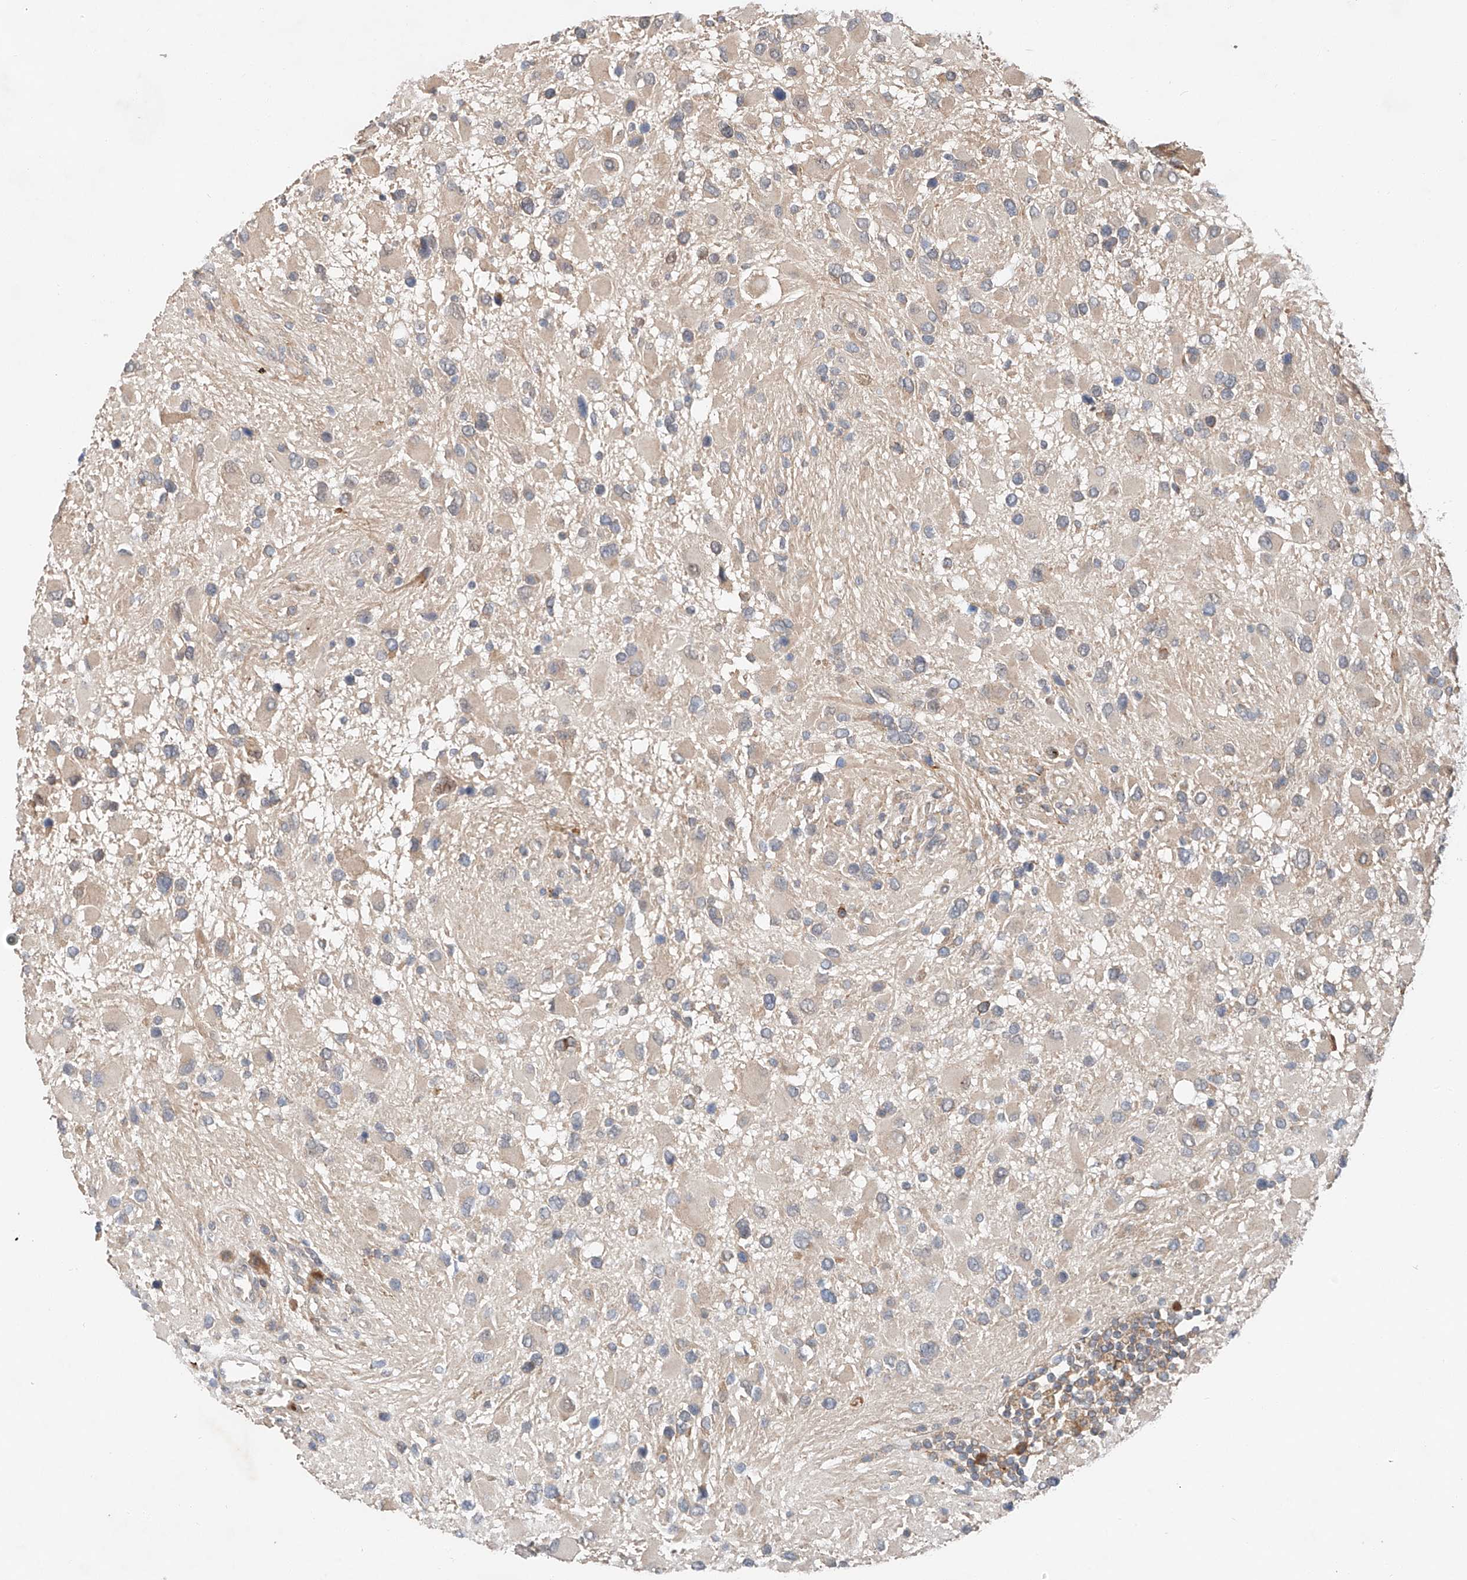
{"staining": {"intensity": "weak", "quantity": "<25%", "location": "cytoplasmic/membranous"}, "tissue": "glioma", "cell_type": "Tumor cells", "image_type": "cancer", "snomed": [{"axis": "morphology", "description": "Glioma, malignant, High grade"}, {"axis": "topography", "description": "Brain"}], "caption": "Immunohistochemistry of malignant glioma (high-grade) reveals no expression in tumor cells.", "gene": "RUSC1", "patient": {"sex": "male", "age": 53}}